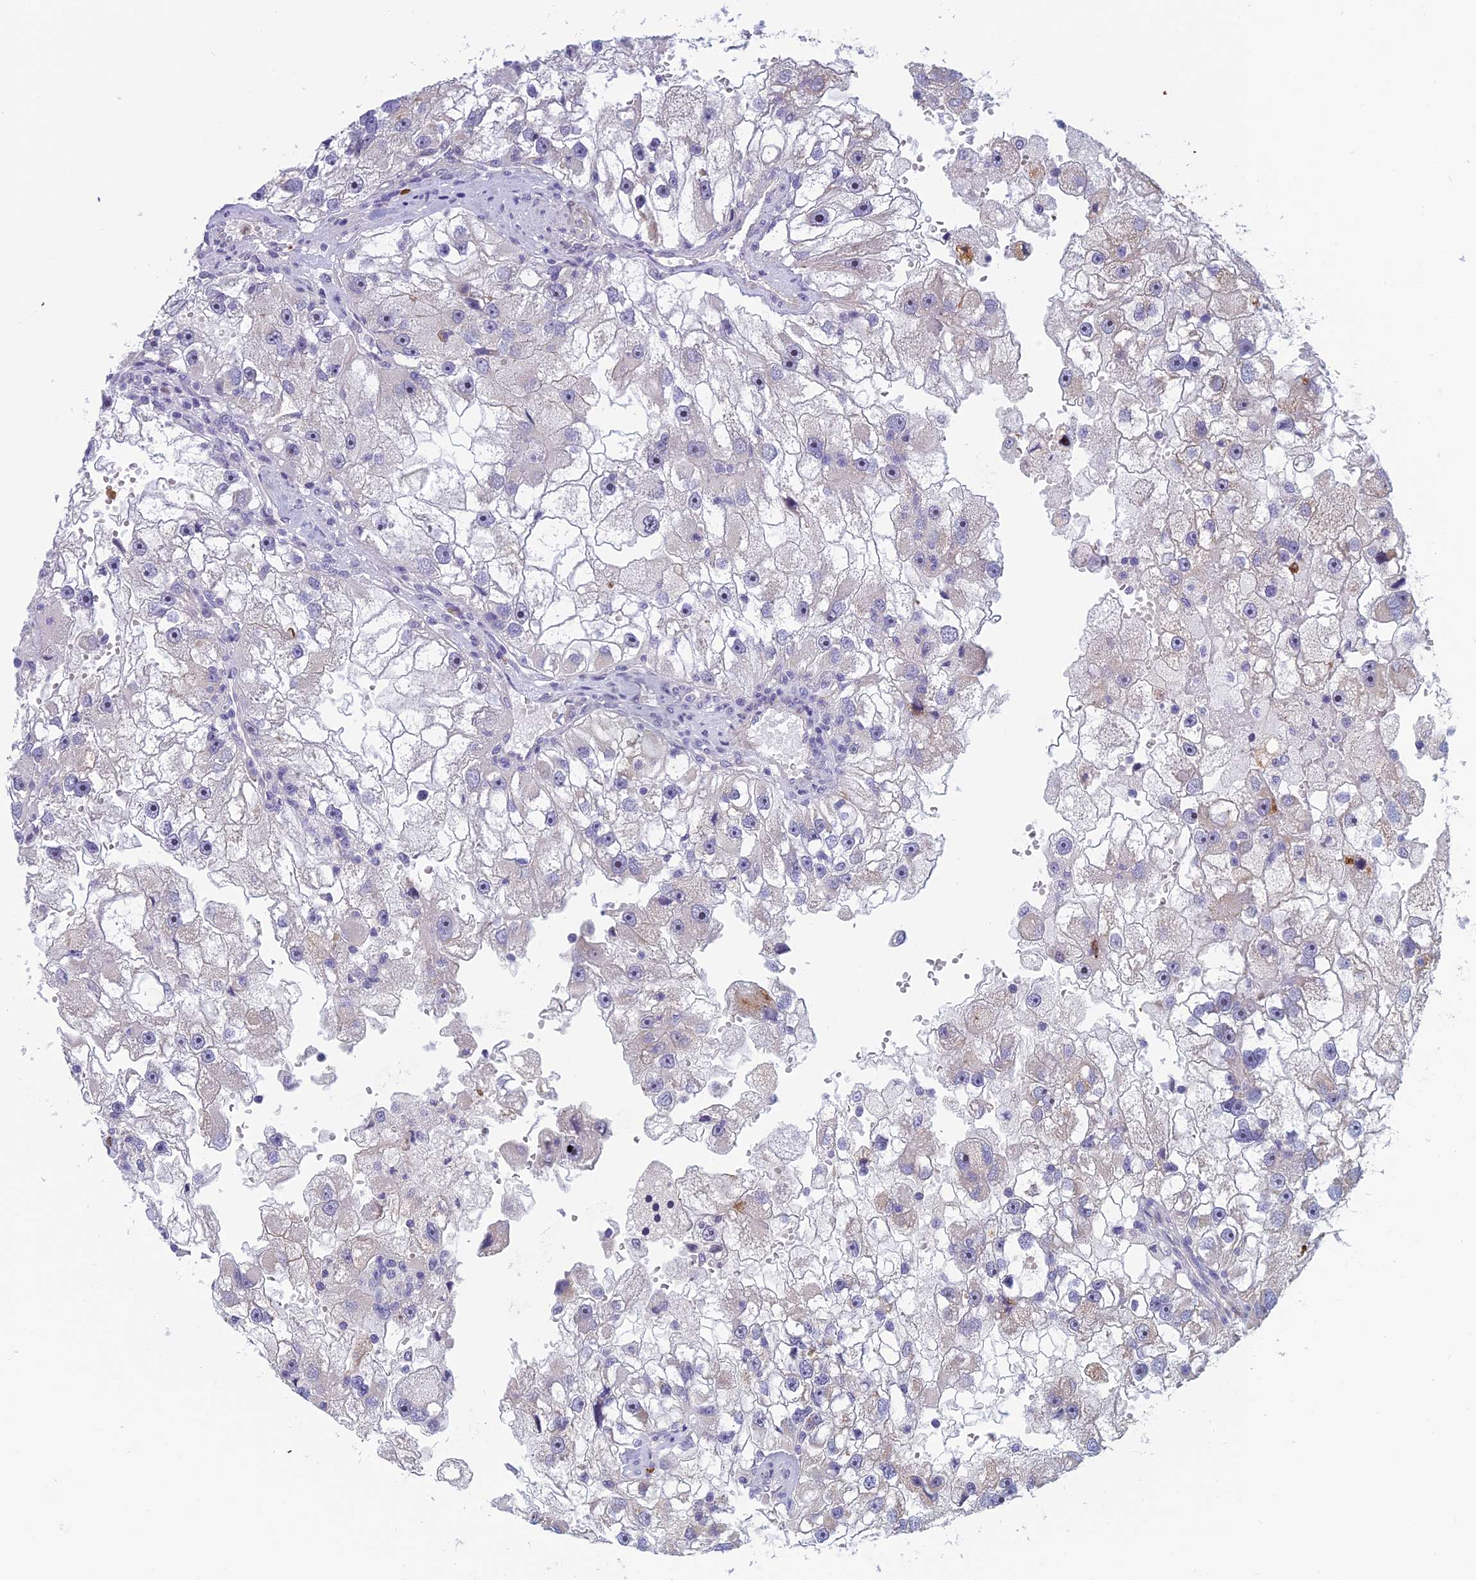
{"staining": {"intensity": "moderate", "quantity": "<25%", "location": "cytoplasmic/membranous"}, "tissue": "renal cancer", "cell_type": "Tumor cells", "image_type": "cancer", "snomed": [{"axis": "morphology", "description": "Adenocarcinoma, NOS"}, {"axis": "topography", "description": "Kidney"}], "caption": "Protein expression analysis of human renal cancer reveals moderate cytoplasmic/membranous positivity in approximately <25% of tumor cells.", "gene": "NOC2L", "patient": {"sex": "male", "age": 63}}